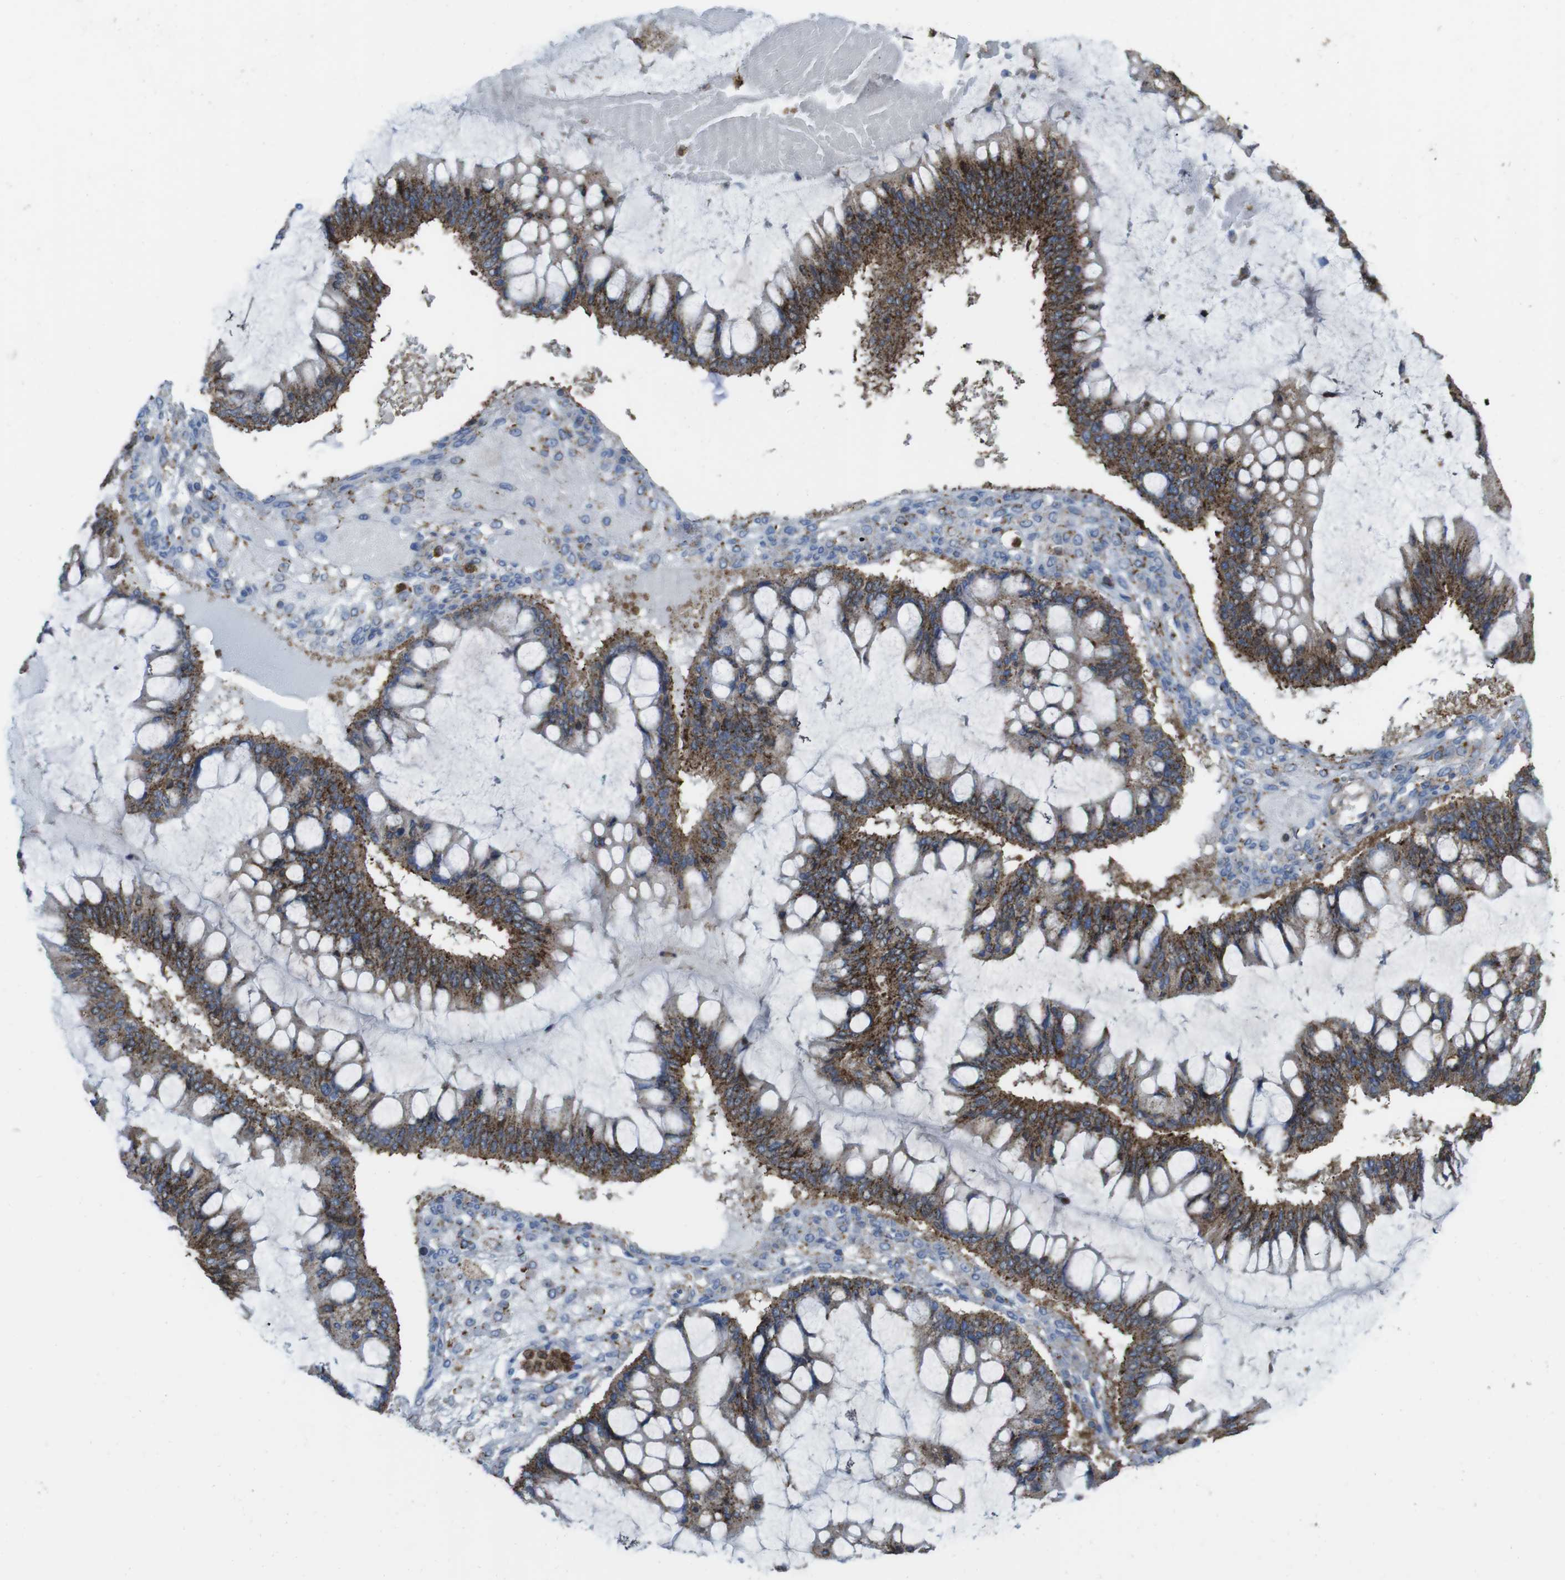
{"staining": {"intensity": "strong", "quantity": ">75%", "location": "cytoplasmic/membranous"}, "tissue": "ovarian cancer", "cell_type": "Tumor cells", "image_type": "cancer", "snomed": [{"axis": "morphology", "description": "Cystadenocarcinoma, mucinous, NOS"}, {"axis": "topography", "description": "Ovary"}], "caption": "Tumor cells exhibit high levels of strong cytoplasmic/membranous positivity in about >75% of cells in ovarian mucinous cystadenocarcinoma. (Stains: DAB in brown, nuclei in blue, Microscopy: brightfield microscopy at high magnification).", "gene": "PRKCD", "patient": {"sex": "female", "age": 73}}